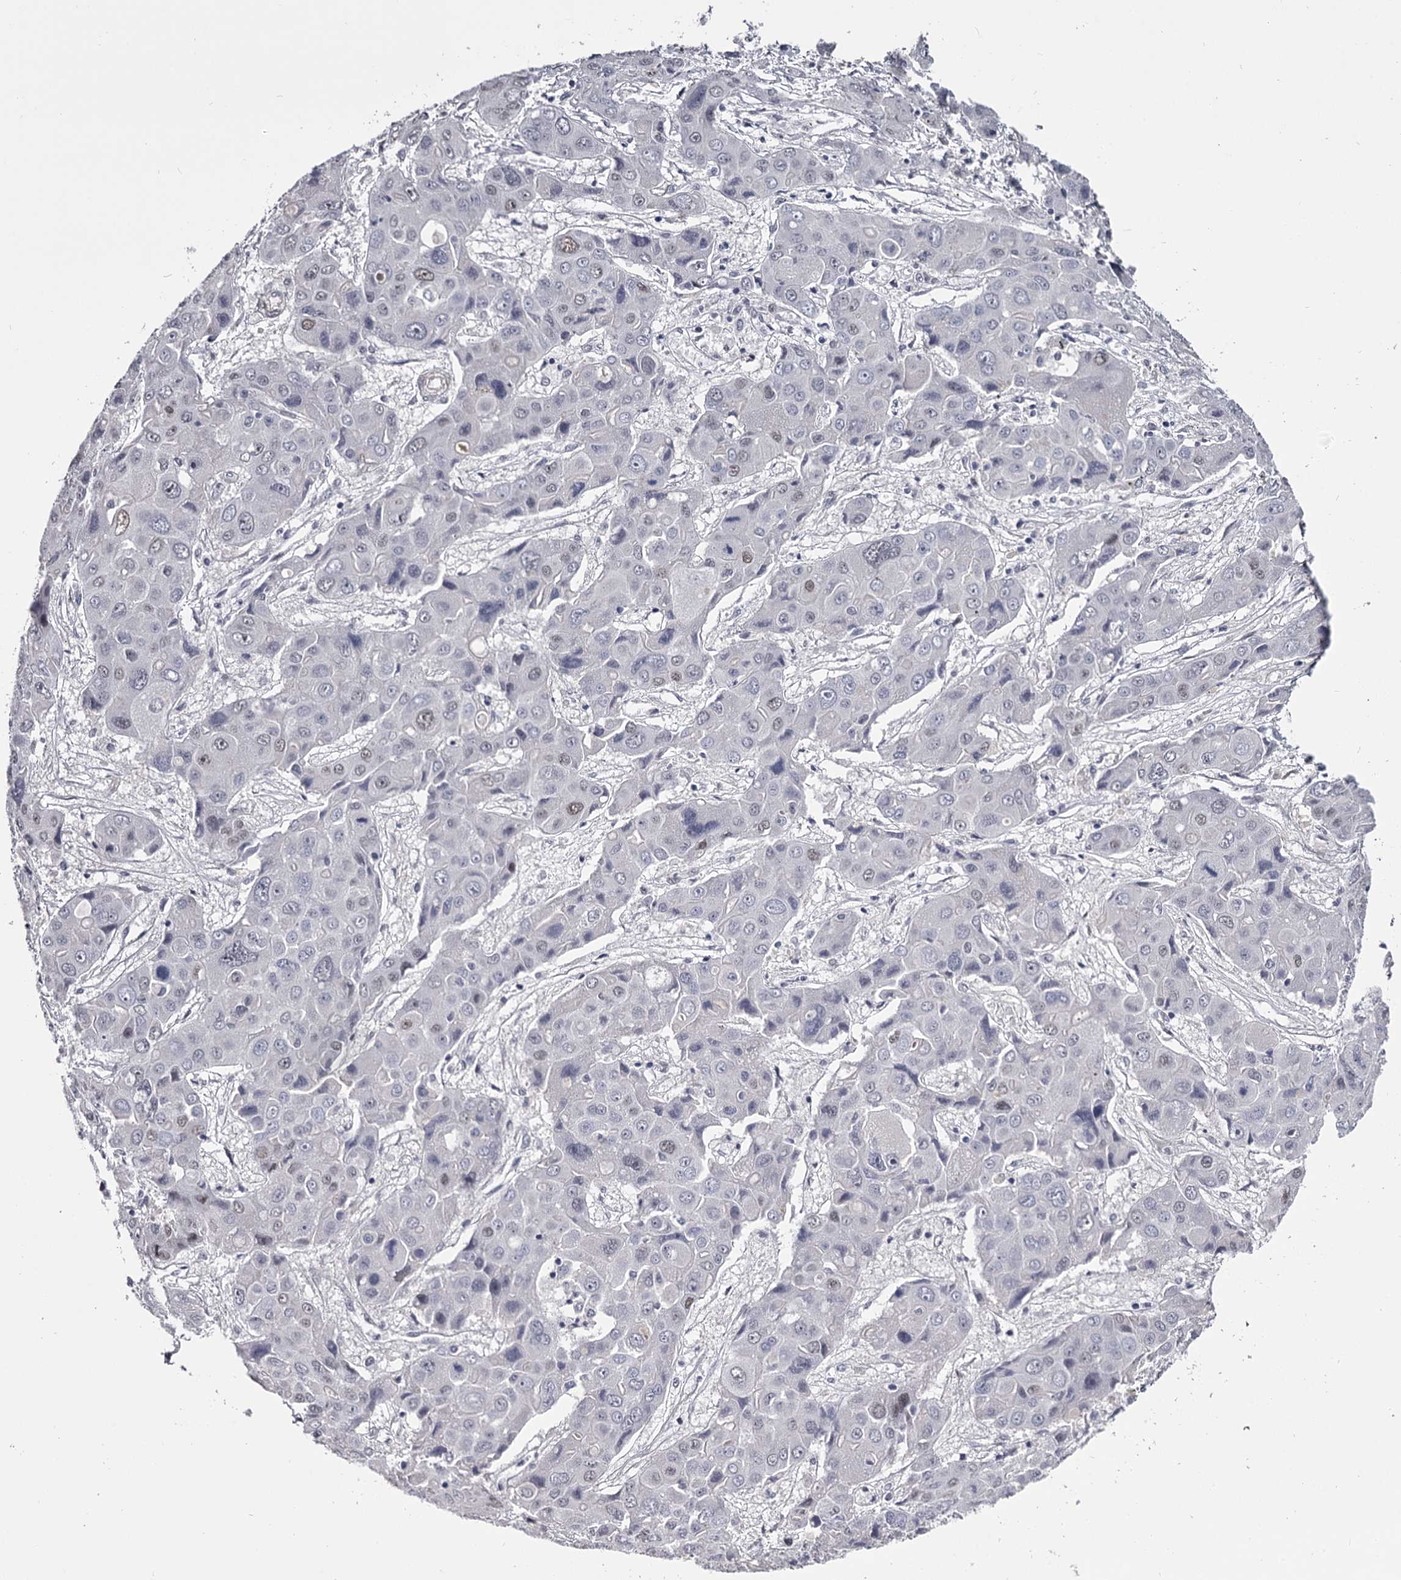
{"staining": {"intensity": "negative", "quantity": "none", "location": "none"}, "tissue": "liver cancer", "cell_type": "Tumor cells", "image_type": "cancer", "snomed": [{"axis": "morphology", "description": "Cholangiocarcinoma"}, {"axis": "topography", "description": "Liver"}], "caption": "An immunohistochemistry (IHC) micrograph of cholangiocarcinoma (liver) is shown. There is no staining in tumor cells of cholangiocarcinoma (liver). (DAB immunohistochemistry with hematoxylin counter stain).", "gene": "OVOL2", "patient": {"sex": "male", "age": 67}}